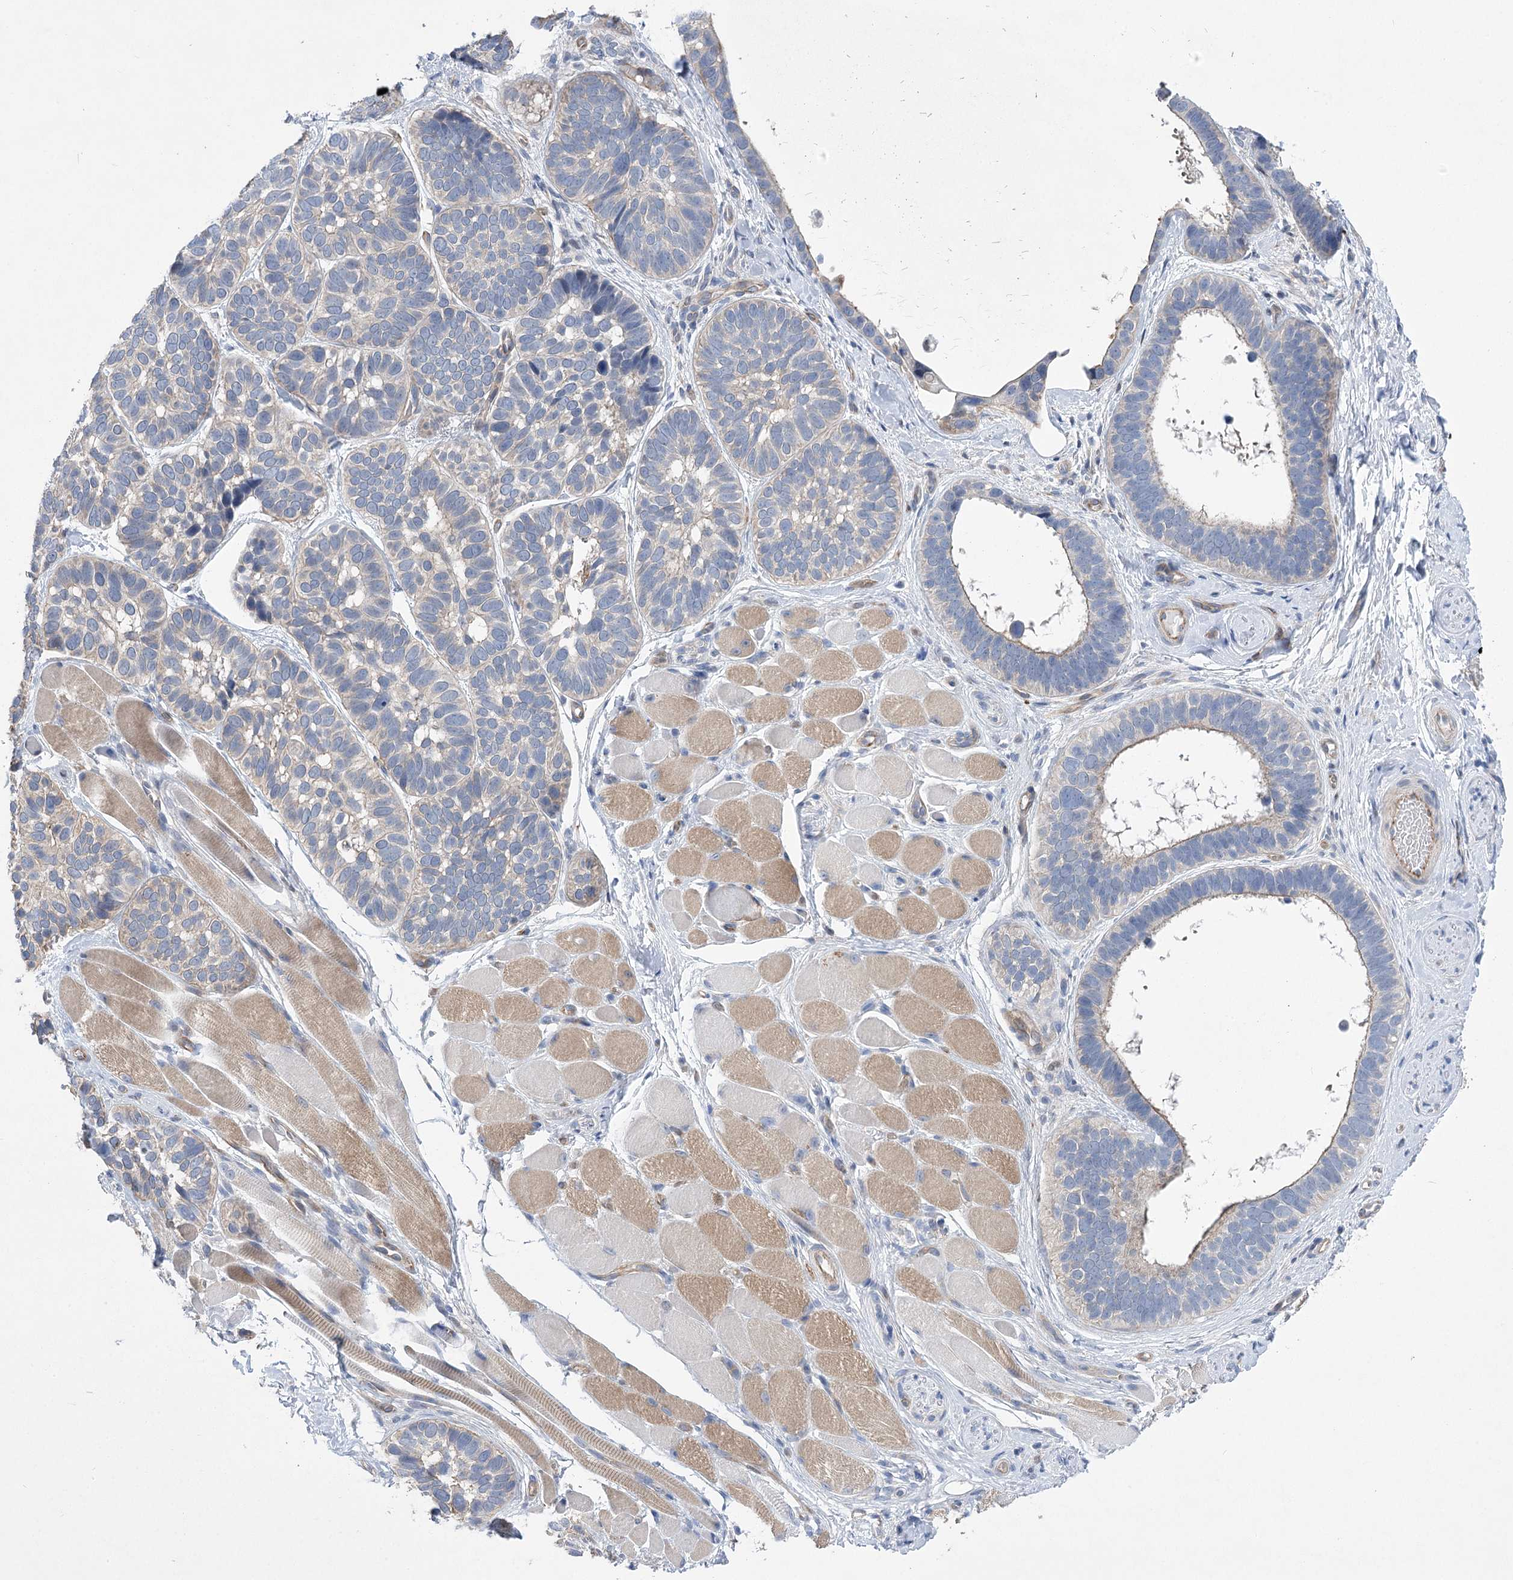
{"staining": {"intensity": "negative", "quantity": "none", "location": "none"}, "tissue": "skin cancer", "cell_type": "Tumor cells", "image_type": "cancer", "snomed": [{"axis": "morphology", "description": "Basal cell carcinoma"}, {"axis": "topography", "description": "Skin"}], "caption": "Human skin cancer stained for a protein using immunohistochemistry (IHC) reveals no staining in tumor cells.", "gene": "THAP6", "patient": {"sex": "male", "age": 62}}